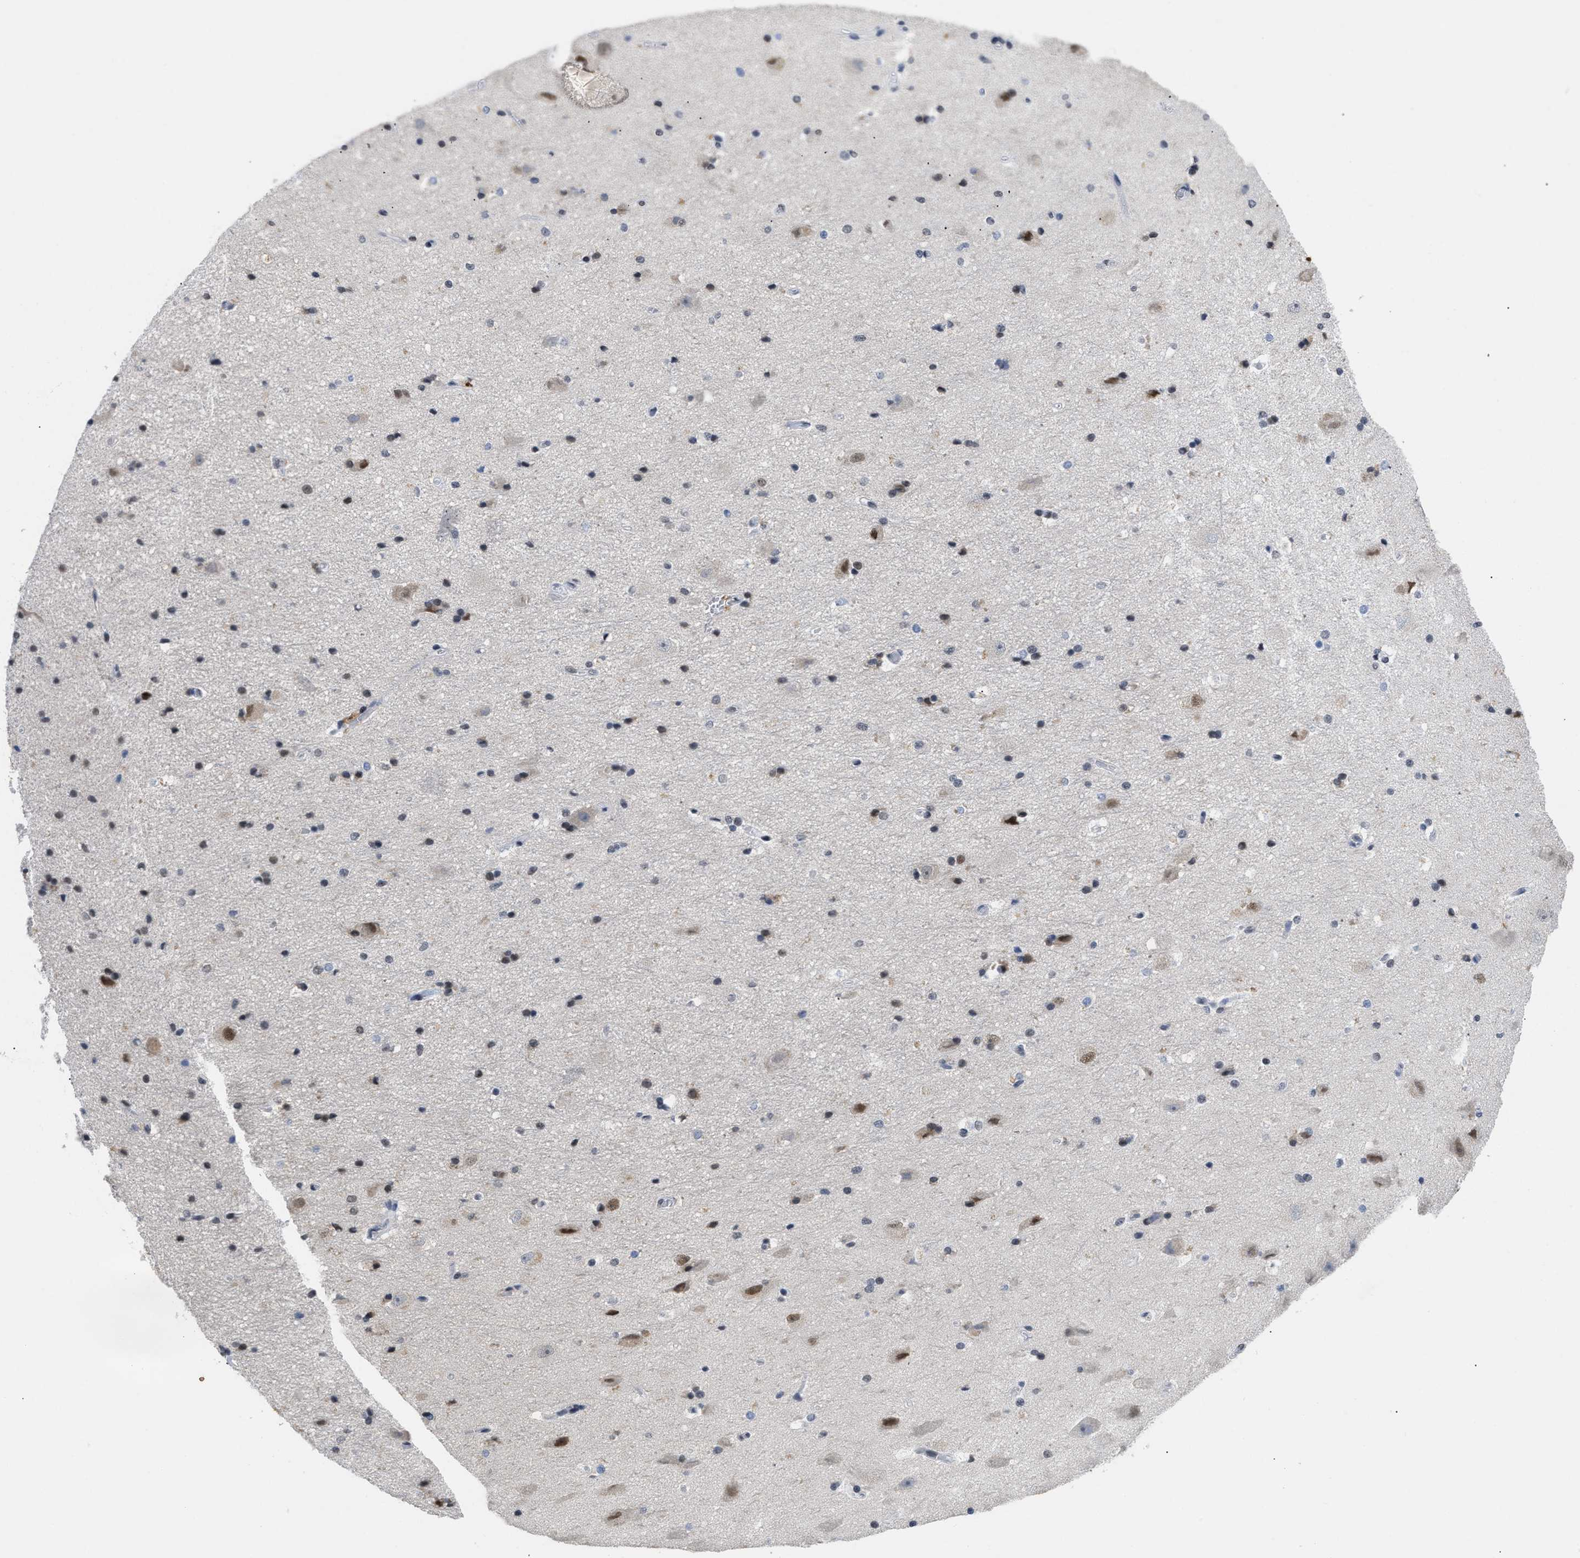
{"staining": {"intensity": "moderate", "quantity": "25%-75%", "location": "nuclear"}, "tissue": "hippocampus", "cell_type": "Glial cells", "image_type": "normal", "snomed": [{"axis": "morphology", "description": "Normal tissue, NOS"}, {"axis": "topography", "description": "Hippocampus"}], "caption": "IHC image of normal hippocampus stained for a protein (brown), which demonstrates medium levels of moderate nuclear positivity in about 25%-75% of glial cells.", "gene": "GGNBP2", "patient": {"sex": "female", "age": 19}}